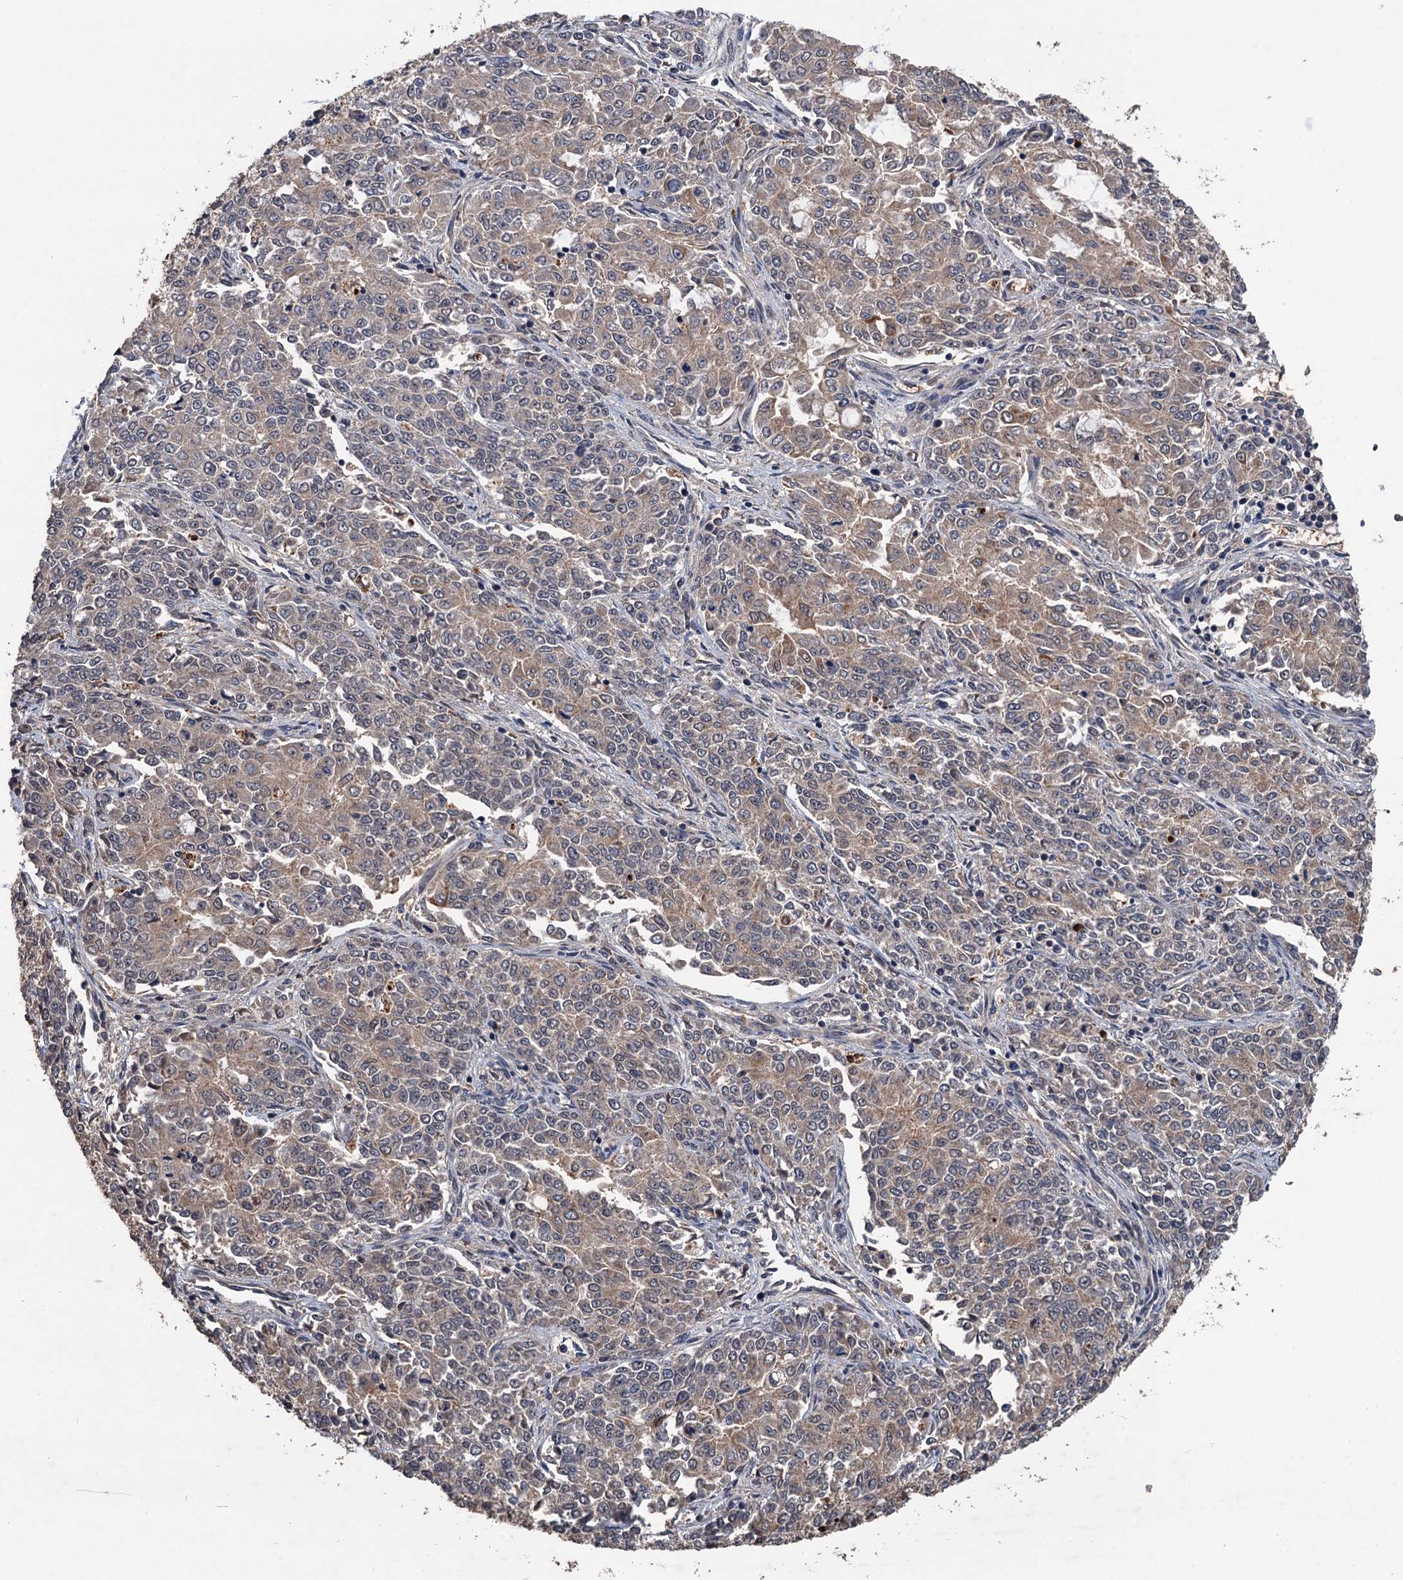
{"staining": {"intensity": "weak", "quantity": "25%-75%", "location": "cytoplasmic/membranous"}, "tissue": "endometrial cancer", "cell_type": "Tumor cells", "image_type": "cancer", "snomed": [{"axis": "morphology", "description": "Adenocarcinoma, NOS"}, {"axis": "topography", "description": "Endometrium"}], "caption": "DAB immunohistochemical staining of human endometrial adenocarcinoma shows weak cytoplasmic/membranous protein positivity in approximately 25%-75% of tumor cells. Immunohistochemistry stains the protein of interest in brown and the nuclei are stained blue.", "gene": "ZNF438", "patient": {"sex": "female", "age": 50}}